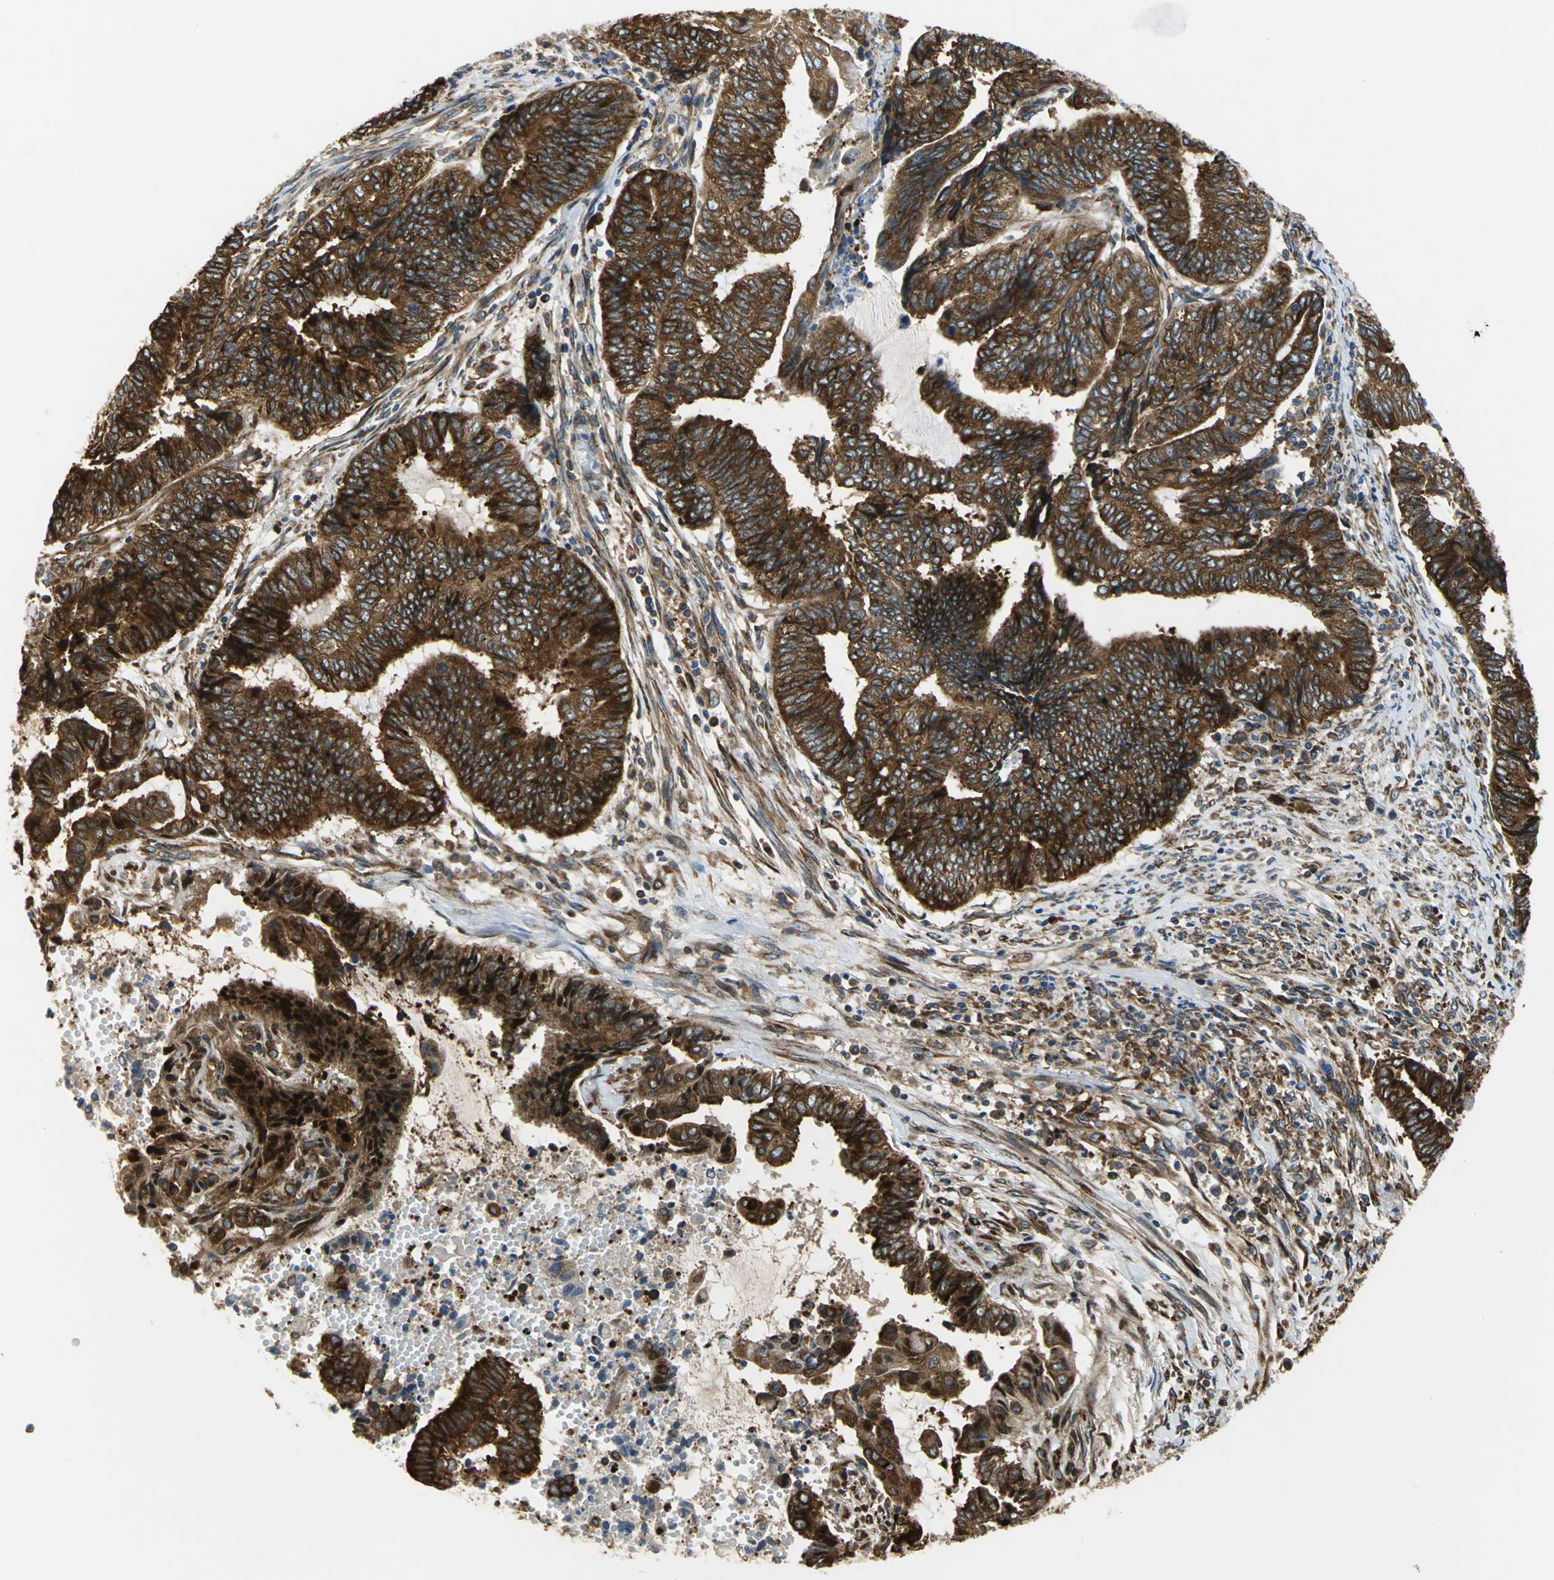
{"staining": {"intensity": "strong", "quantity": ">75%", "location": "cytoplasmic/membranous"}, "tissue": "endometrial cancer", "cell_type": "Tumor cells", "image_type": "cancer", "snomed": [{"axis": "morphology", "description": "Adenocarcinoma, NOS"}, {"axis": "topography", "description": "Uterus"}, {"axis": "topography", "description": "Endometrium"}], "caption": "A high amount of strong cytoplasmic/membranous staining is appreciated in approximately >75% of tumor cells in endometrial cancer tissue.", "gene": "YBX1", "patient": {"sex": "female", "age": 70}}